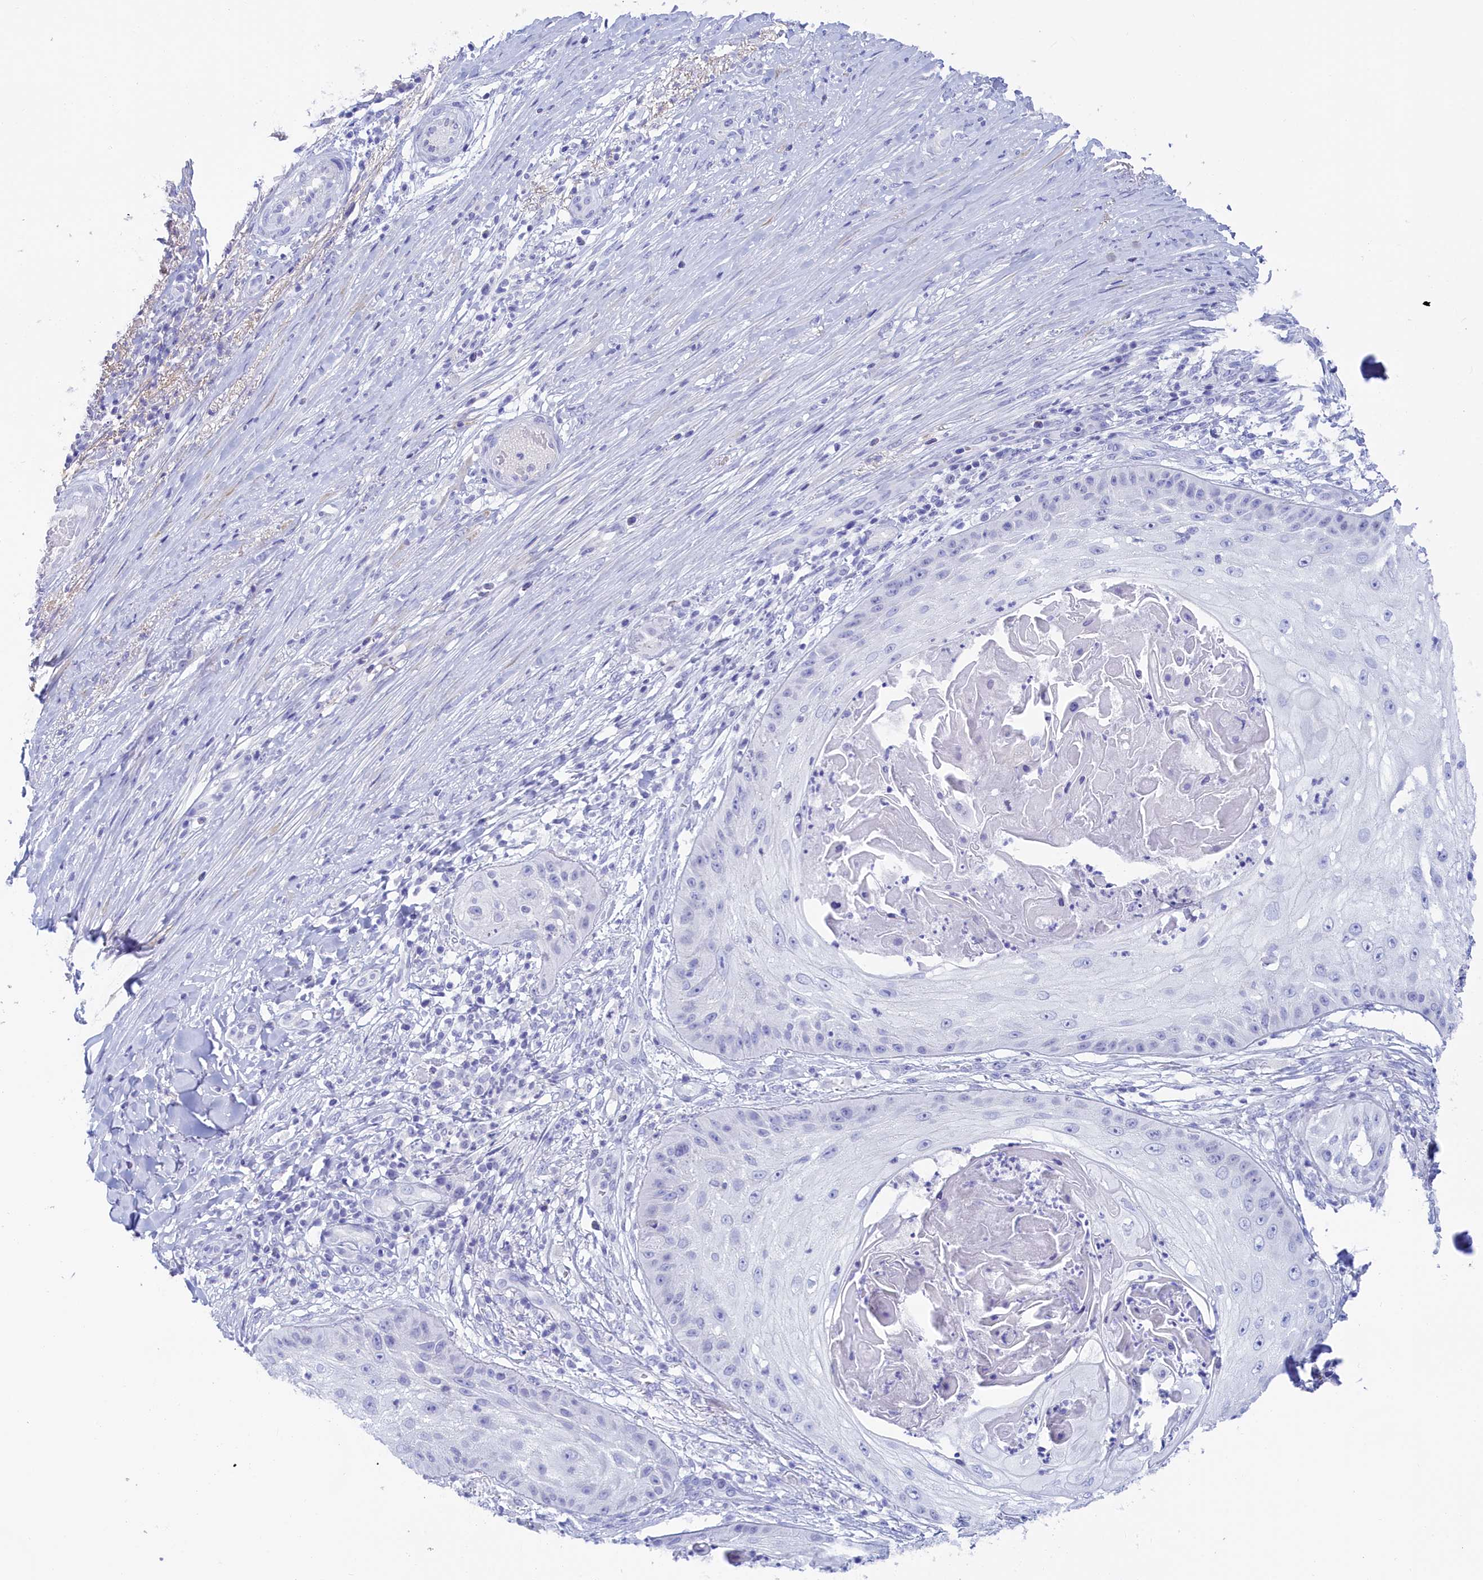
{"staining": {"intensity": "negative", "quantity": "none", "location": "none"}, "tissue": "skin cancer", "cell_type": "Tumor cells", "image_type": "cancer", "snomed": [{"axis": "morphology", "description": "Squamous cell carcinoma, NOS"}, {"axis": "topography", "description": "Skin"}], "caption": "Immunohistochemical staining of human skin squamous cell carcinoma shows no significant expression in tumor cells.", "gene": "TRIM10", "patient": {"sex": "male", "age": 70}}